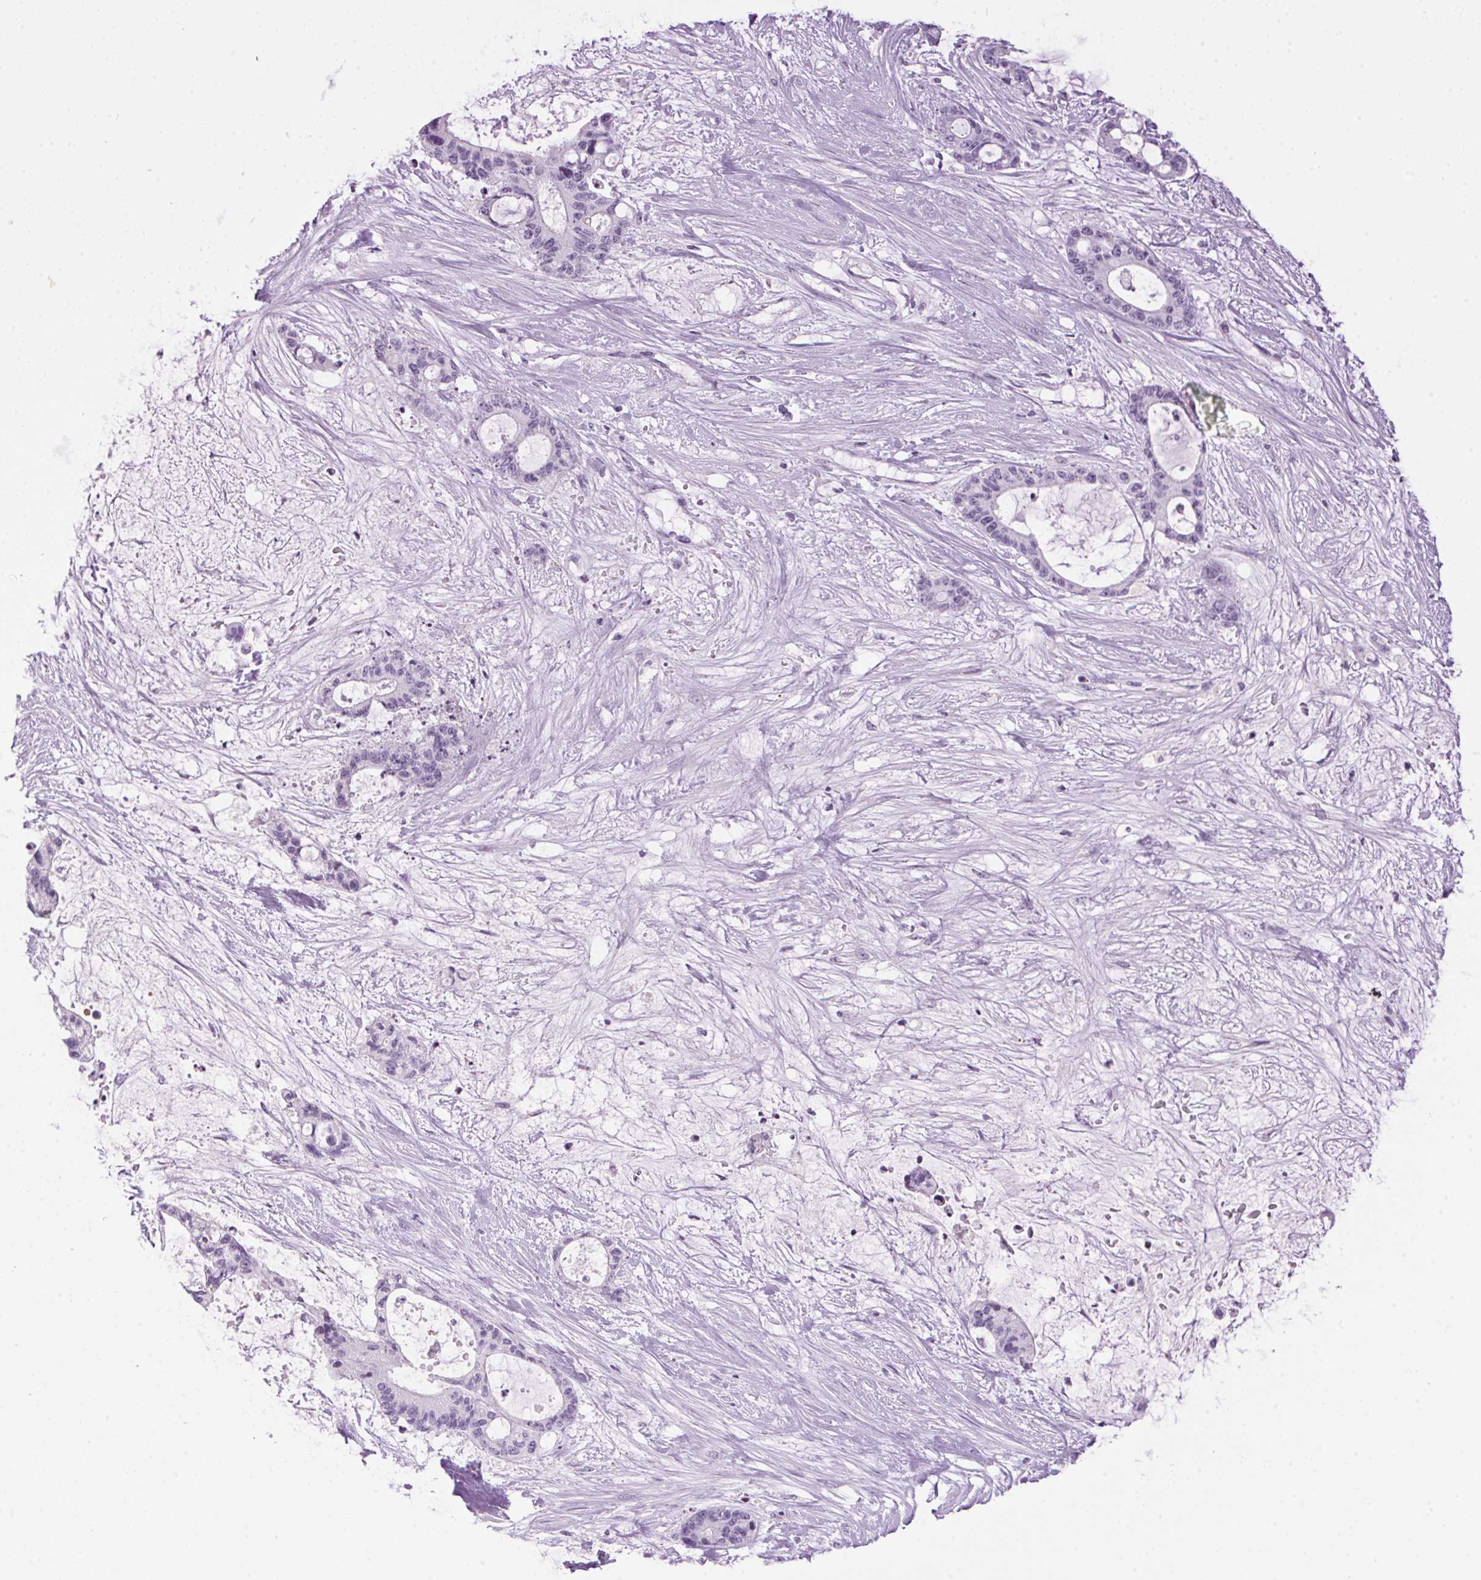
{"staining": {"intensity": "negative", "quantity": "none", "location": "none"}, "tissue": "liver cancer", "cell_type": "Tumor cells", "image_type": "cancer", "snomed": [{"axis": "morphology", "description": "Normal tissue, NOS"}, {"axis": "morphology", "description": "Cholangiocarcinoma"}, {"axis": "topography", "description": "Liver"}, {"axis": "topography", "description": "Peripheral nerve tissue"}], "caption": "High power microscopy image of an IHC histopathology image of liver cancer (cholangiocarcinoma), revealing no significant staining in tumor cells.", "gene": "TMEM88B", "patient": {"sex": "female", "age": 73}}